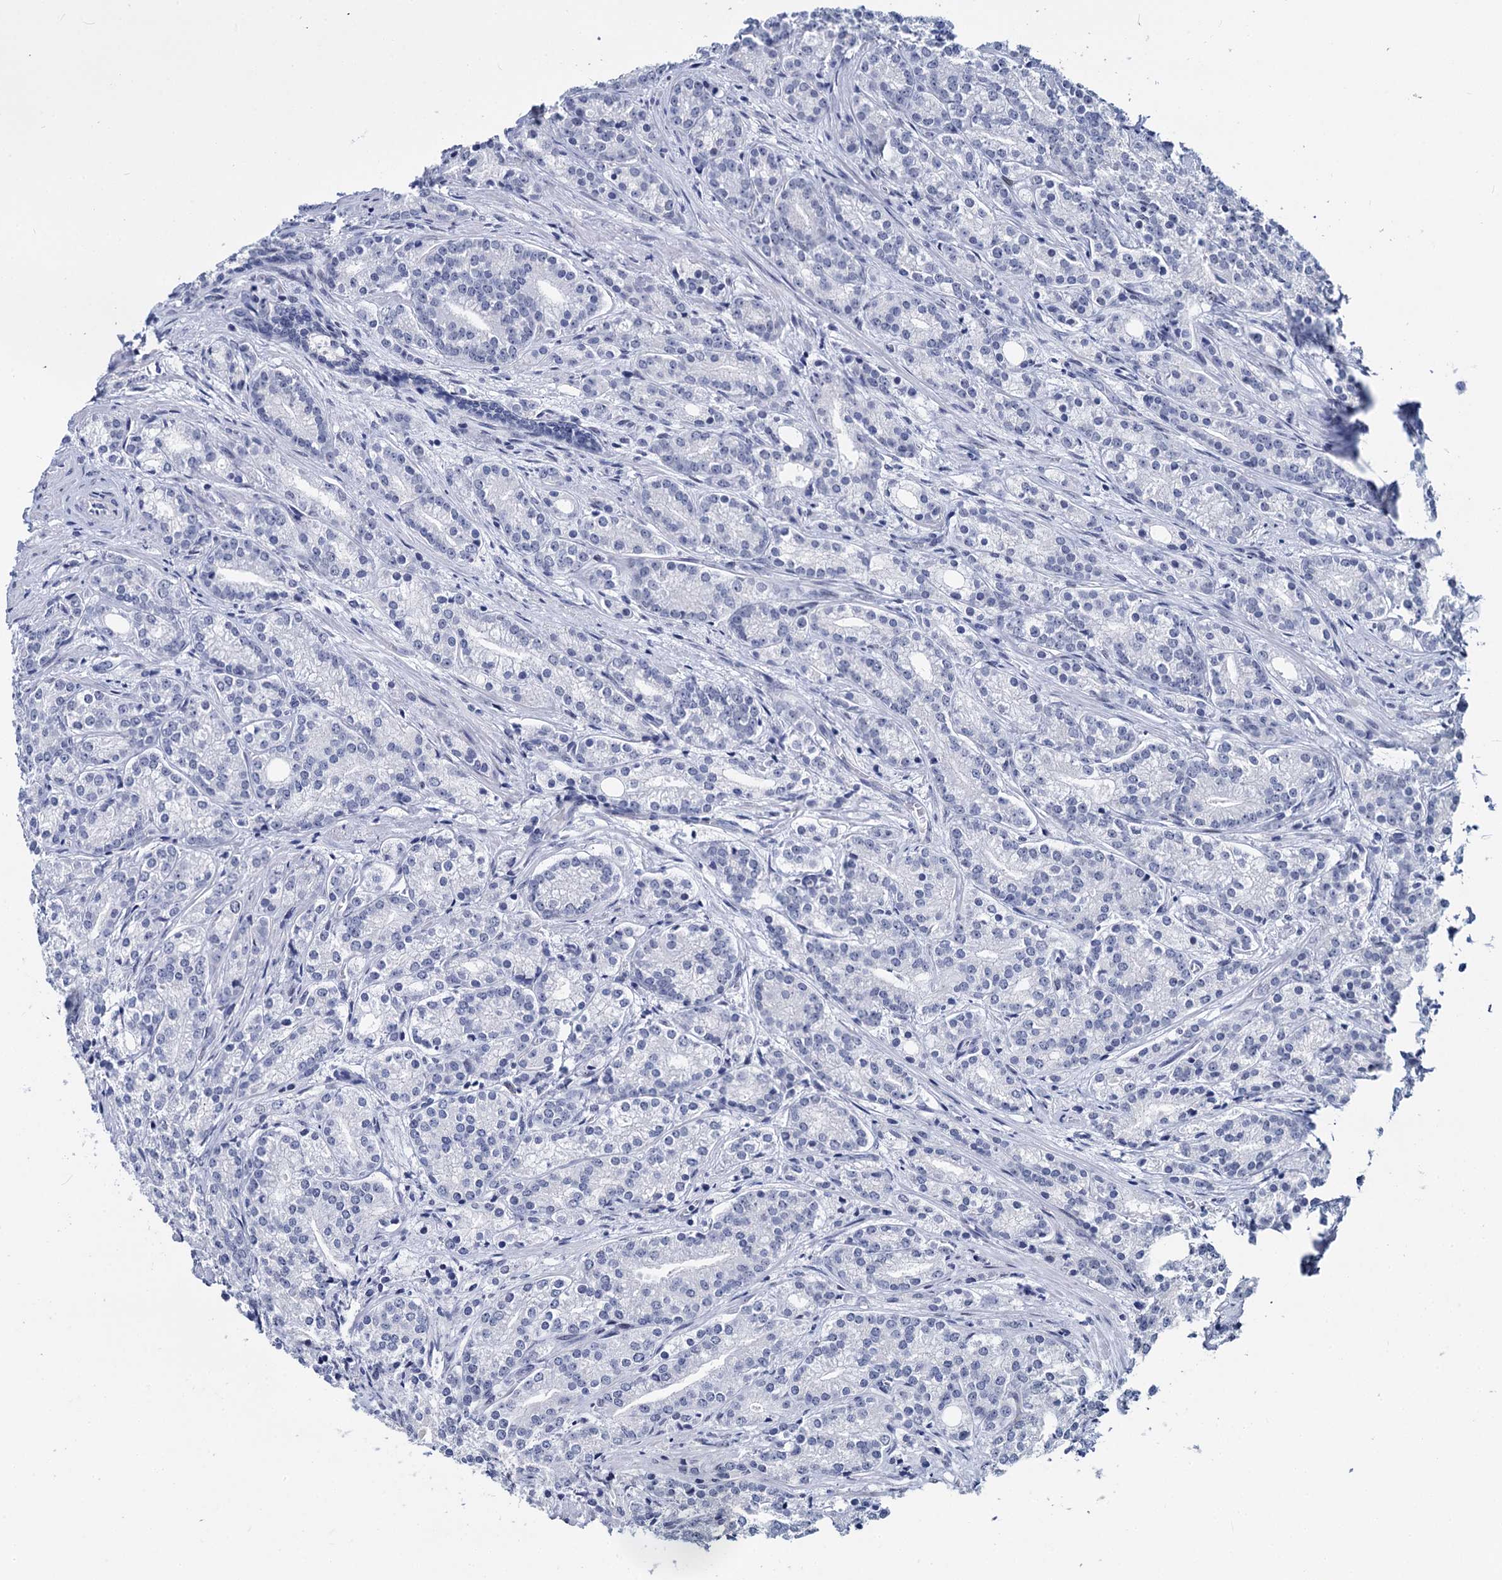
{"staining": {"intensity": "negative", "quantity": "none", "location": "none"}, "tissue": "prostate cancer", "cell_type": "Tumor cells", "image_type": "cancer", "snomed": [{"axis": "morphology", "description": "Adenocarcinoma, Low grade"}, {"axis": "topography", "description": "Prostate"}], "caption": "Micrograph shows no protein staining in tumor cells of prostate cancer (low-grade adenocarcinoma) tissue.", "gene": "MAGEA4", "patient": {"sex": "male", "age": 71}}